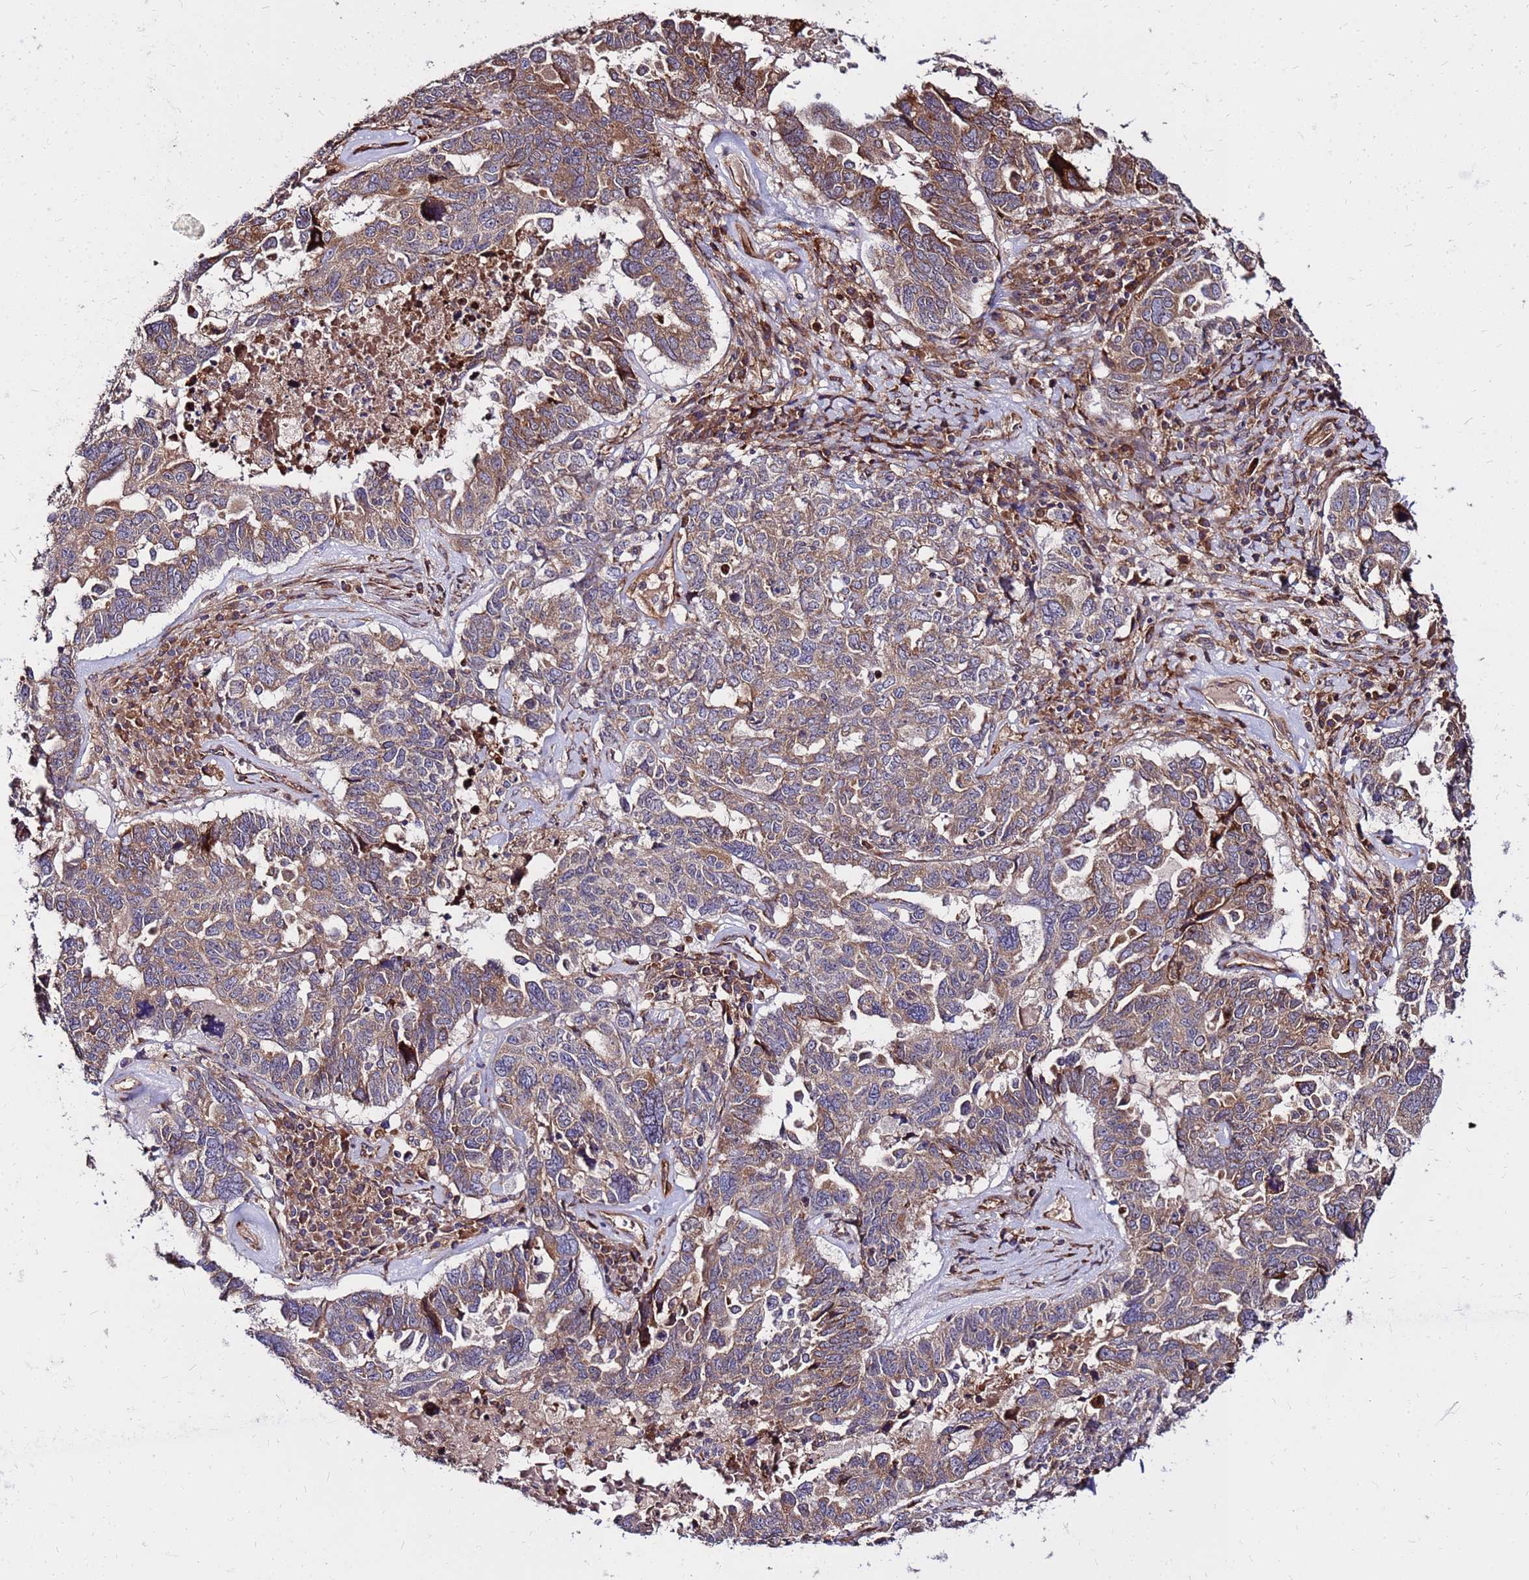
{"staining": {"intensity": "moderate", "quantity": ">75%", "location": "cytoplasmic/membranous"}, "tissue": "ovarian cancer", "cell_type": "Tumor cells", "image_type": "cancer", "snomed": [{"axis": "morphology", "description": "Carcinoma, endometroid"}, {"axis": "topography", "description": "Ovary"}], "caption": "An immunohistochemistry (IHC) micrograph of tumor tissue is shown. Protein staining in brown labels moderate cytoplasmic/membranous positivity in ovarian cancer (endometroid carcinoma) within tumor cells.", "gene": "WWC2", "patient": {"sex": "female", "age": 62}}